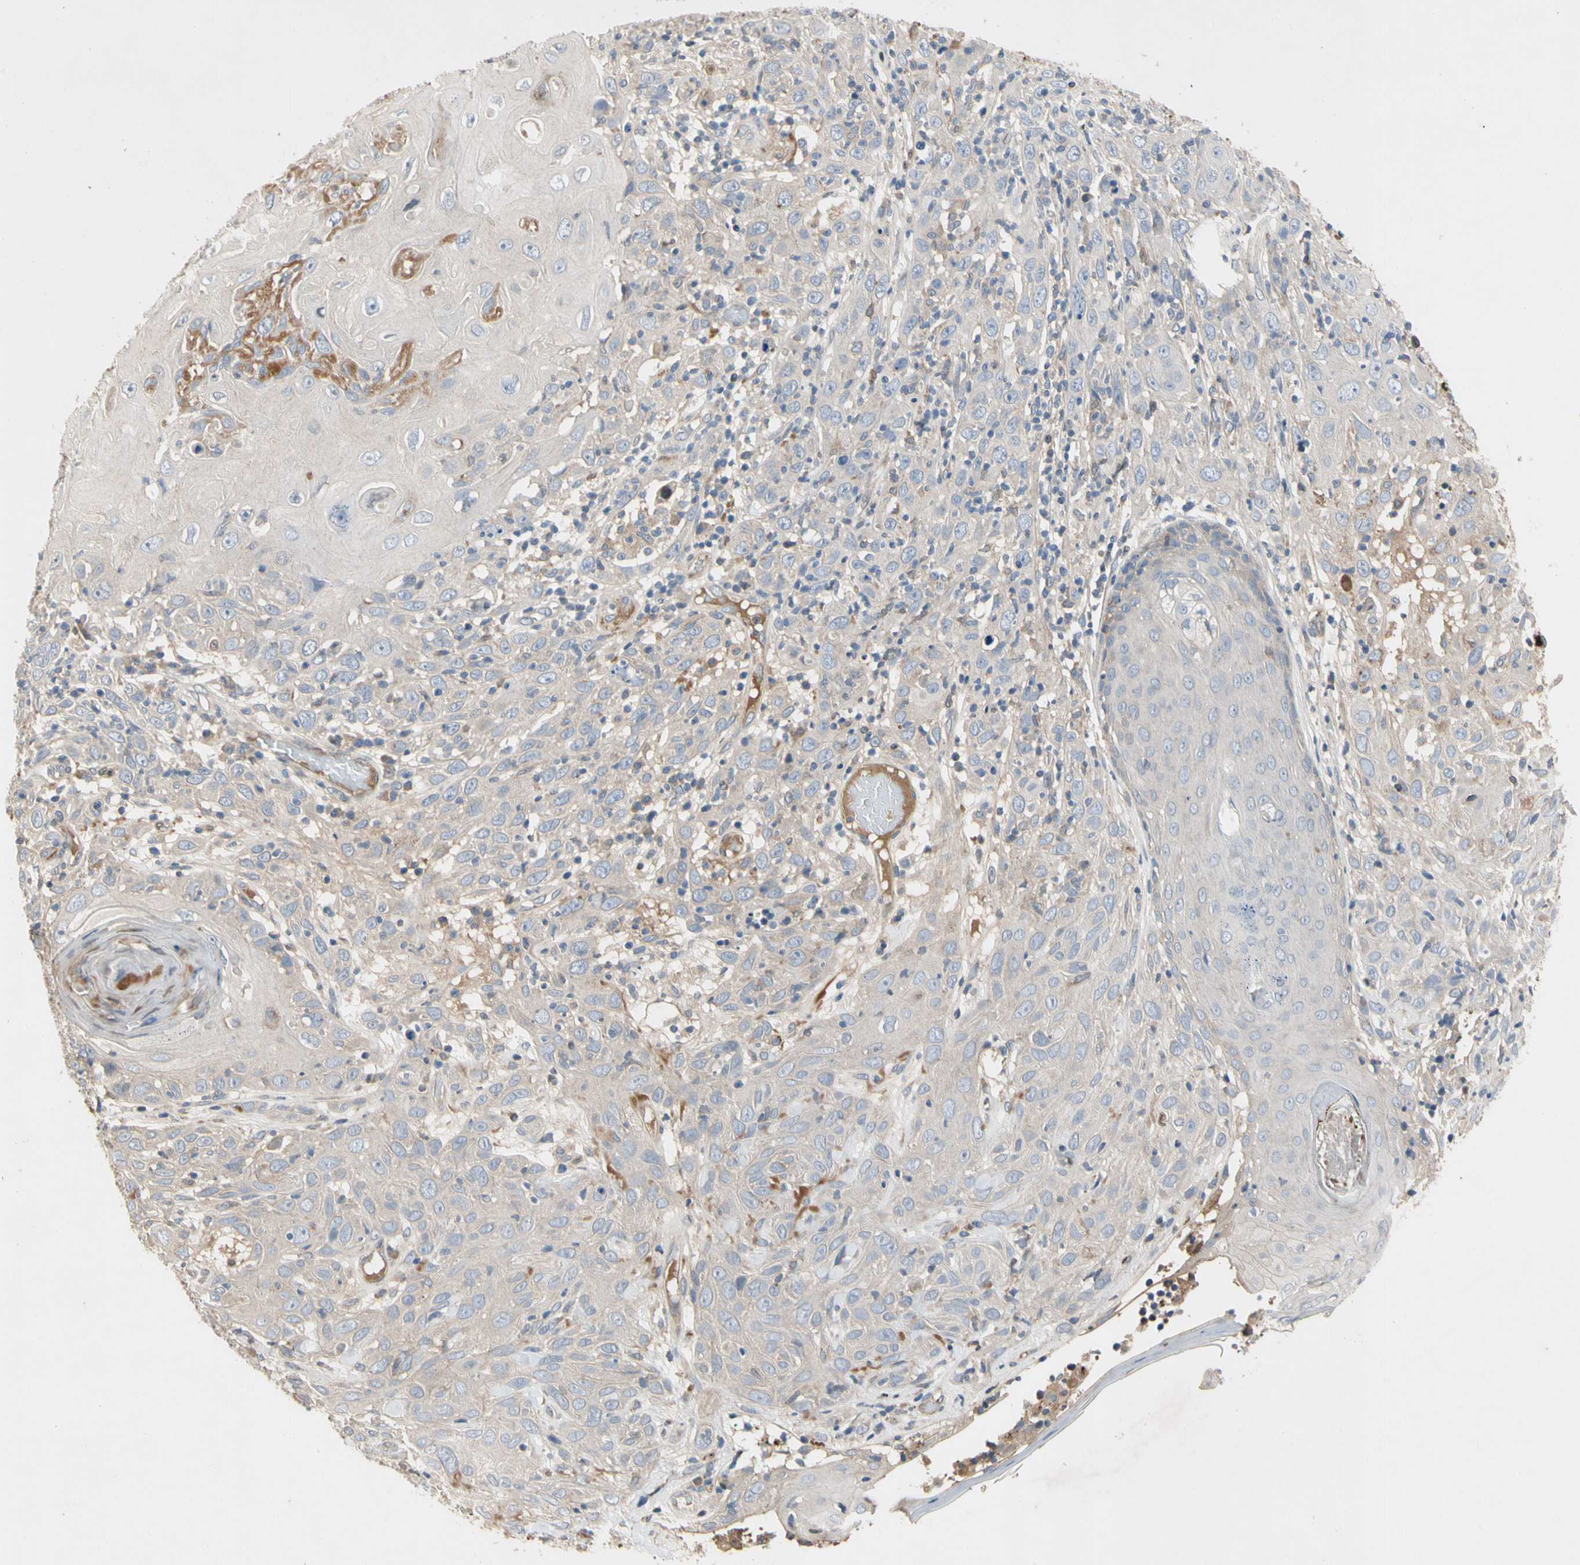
{"staining": {"intensity": "negative", "quantity": "none", "location": "none"}, "tissue": "skin cancer", "cell_type": "Tumor cells", "image_type": "cancer", "snomed": [{"axis": "morphology", "description": "Squamous cell carcinoma, NOS"}, {"axis": "topography", "description": "Skin"}], "caption": "Histopathology image shows no significant protein staining in tumor cells of skin cancer (squamous cell carcinoma).", "gene": "CRTAC1", "patient": {"sex": "female", "age": 88}}